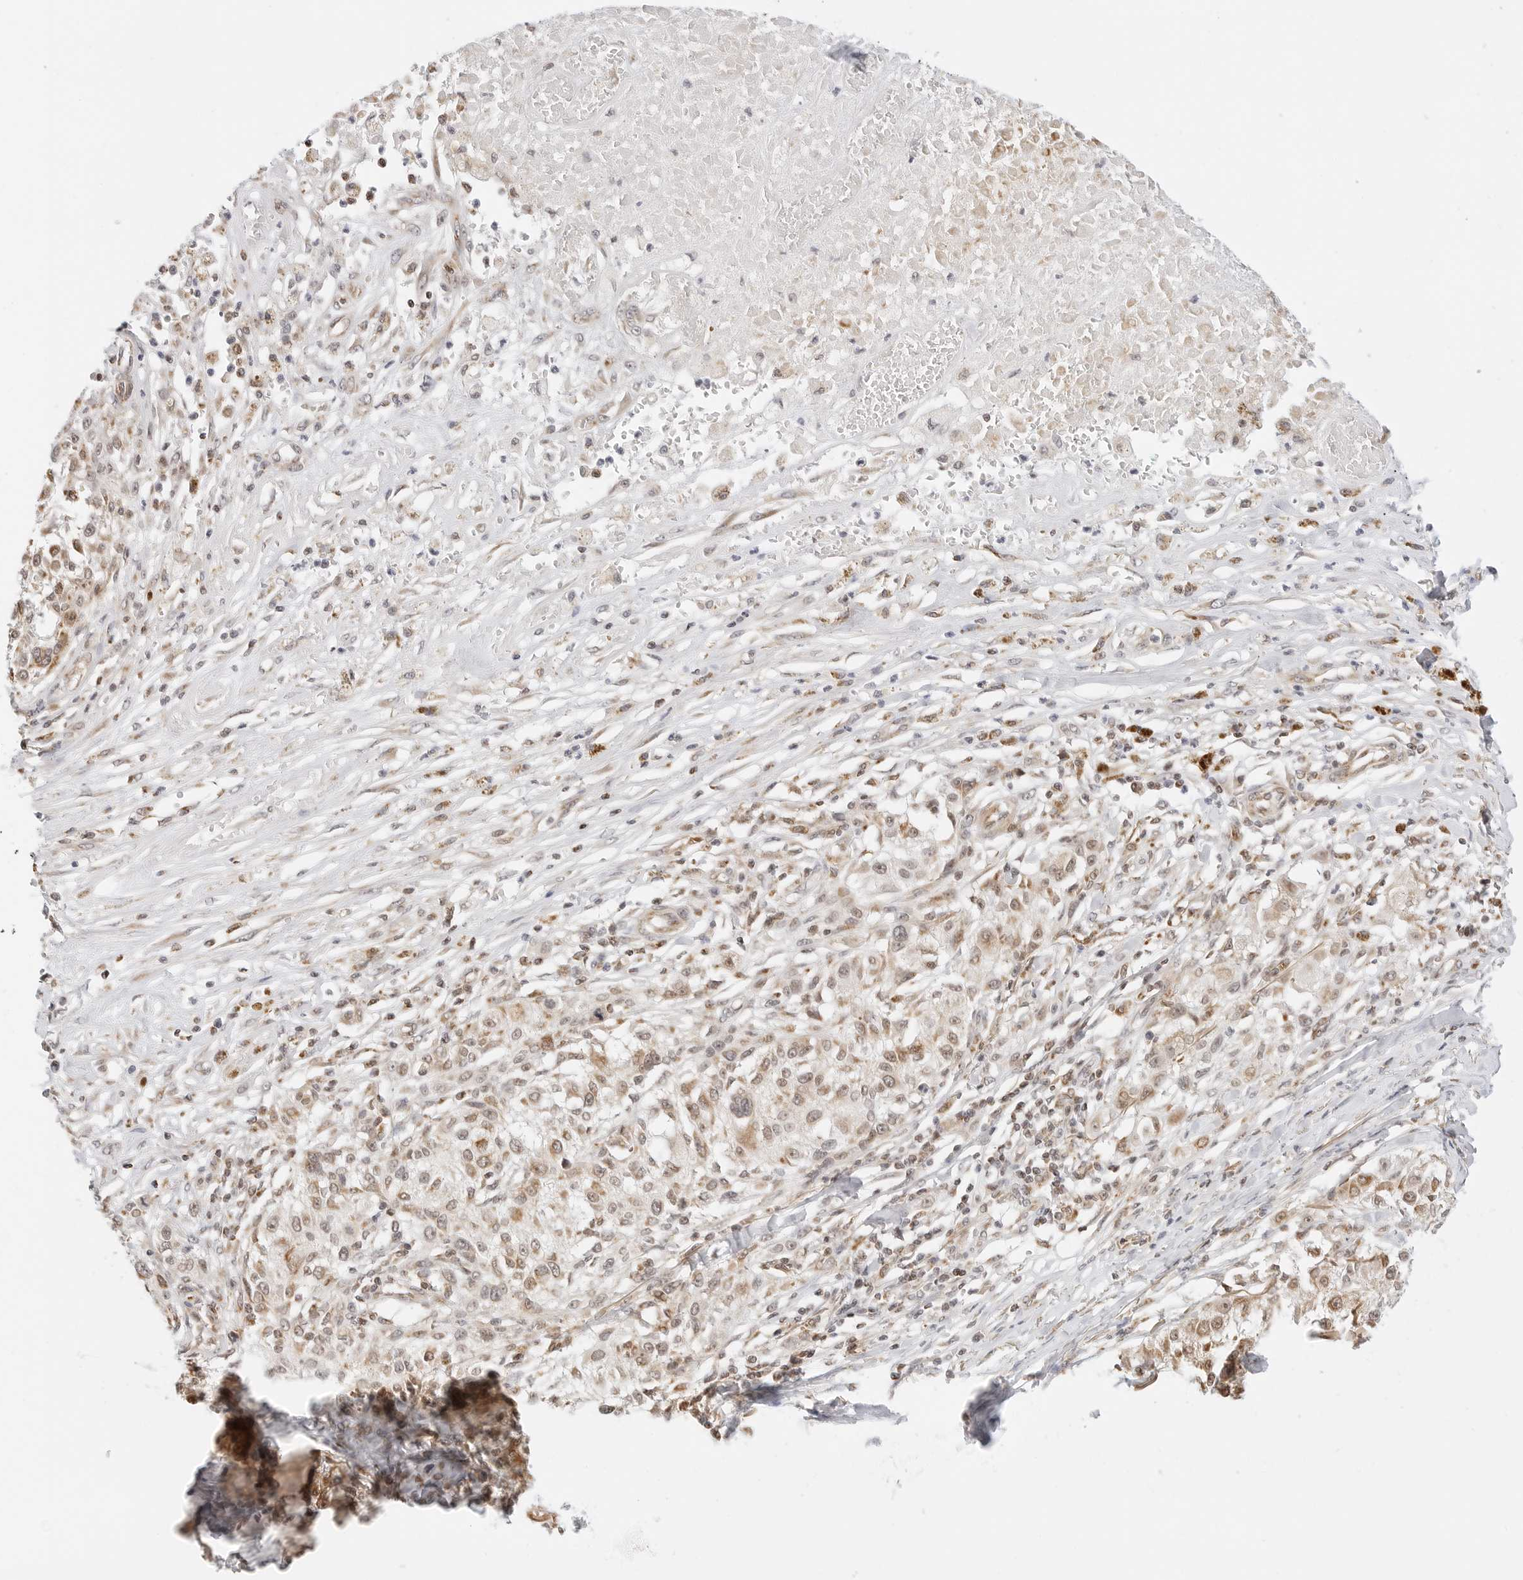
{"staining": {"intensity": "weak", "quantity": ">75%", "location": "cytoplasmic/membranous,nuclear"}, "tissue": "melanoma", "cell_type": "Tumor cells", "image_type": "cancer", "snomed": [{"axis": "morphology", "description": "Necrosis, NOS"}, {"axis": "morphology", "description": "Malignant melanoma, NOS"}, {"axis": "topography", "description": "Skin"}], "caption": "Immunohistochemical staining of human malignant melanoma shows low levels of weak cytoplasmic/membranous and nuclear positivity in about >75% of tumor cells. (DAB (3,3'-diaminobenzidine) IHC, brown staining for protein, blue staining for nuclei).", "gene": "GORAB", "patient": {"sex": "female", "age": 87}}